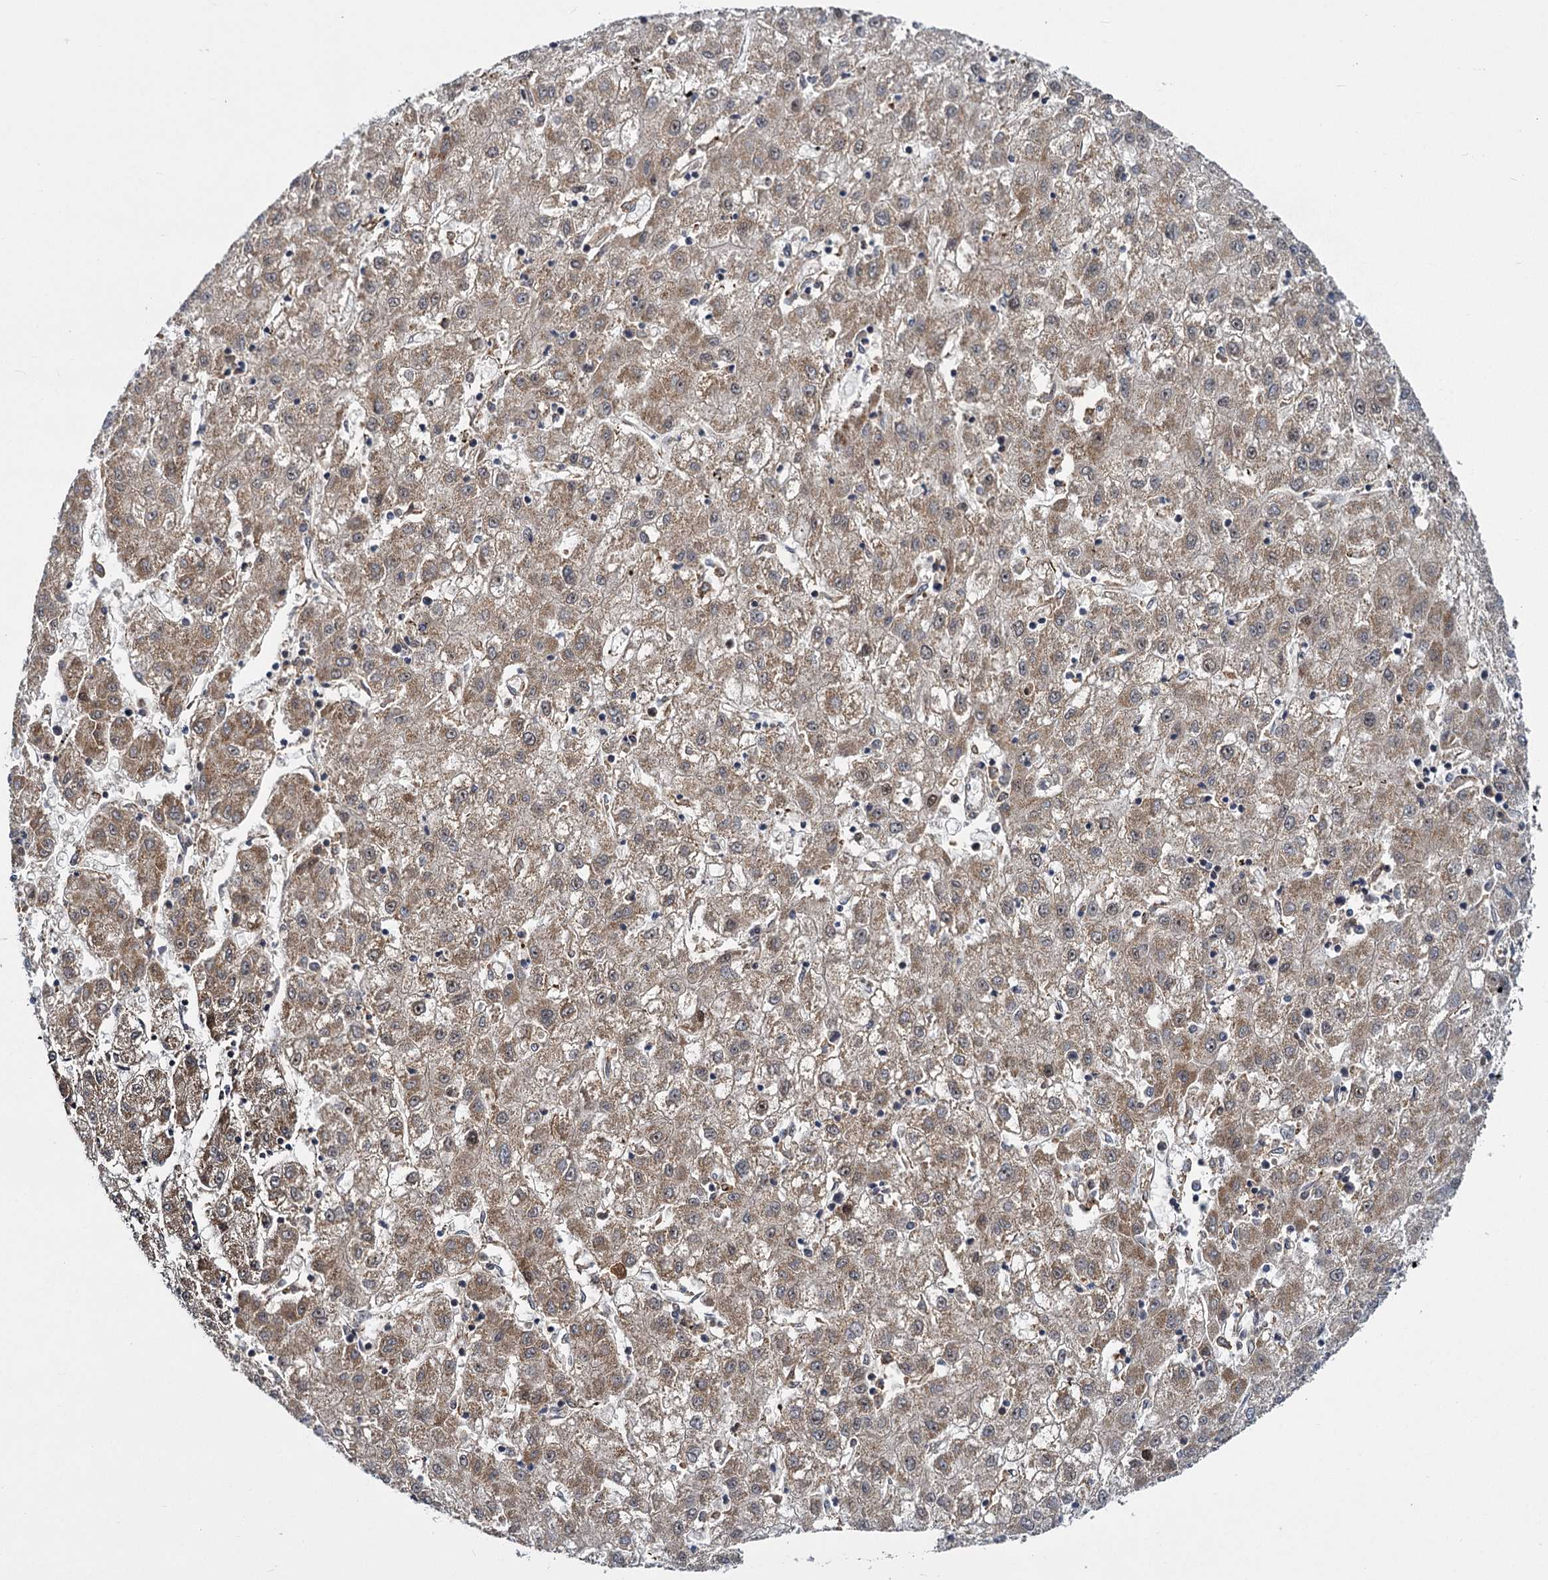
{"staining": {"intensity": "moderate", "quantity": ">75%", "location": "cytoplasmic/membranous"}, "tissue": "liver cancer", "cell_type": "Tumor cells", "image_type": "cancer", "snomed": [{"axis": "morphology", "description": "Carcinoma, Hepatocellular, NOS"}, {"axis": "topography", "description": "Liver"}], "caption": "Immunohistochemical staining of human liver hepatocellular carcinoma displays medium levels of moderate cytoplasmic/membranous protein positivity in about >75% of tumor cells.", "gene": "GAL3ST4", "patient": {"sex": "male", "age": 72}}